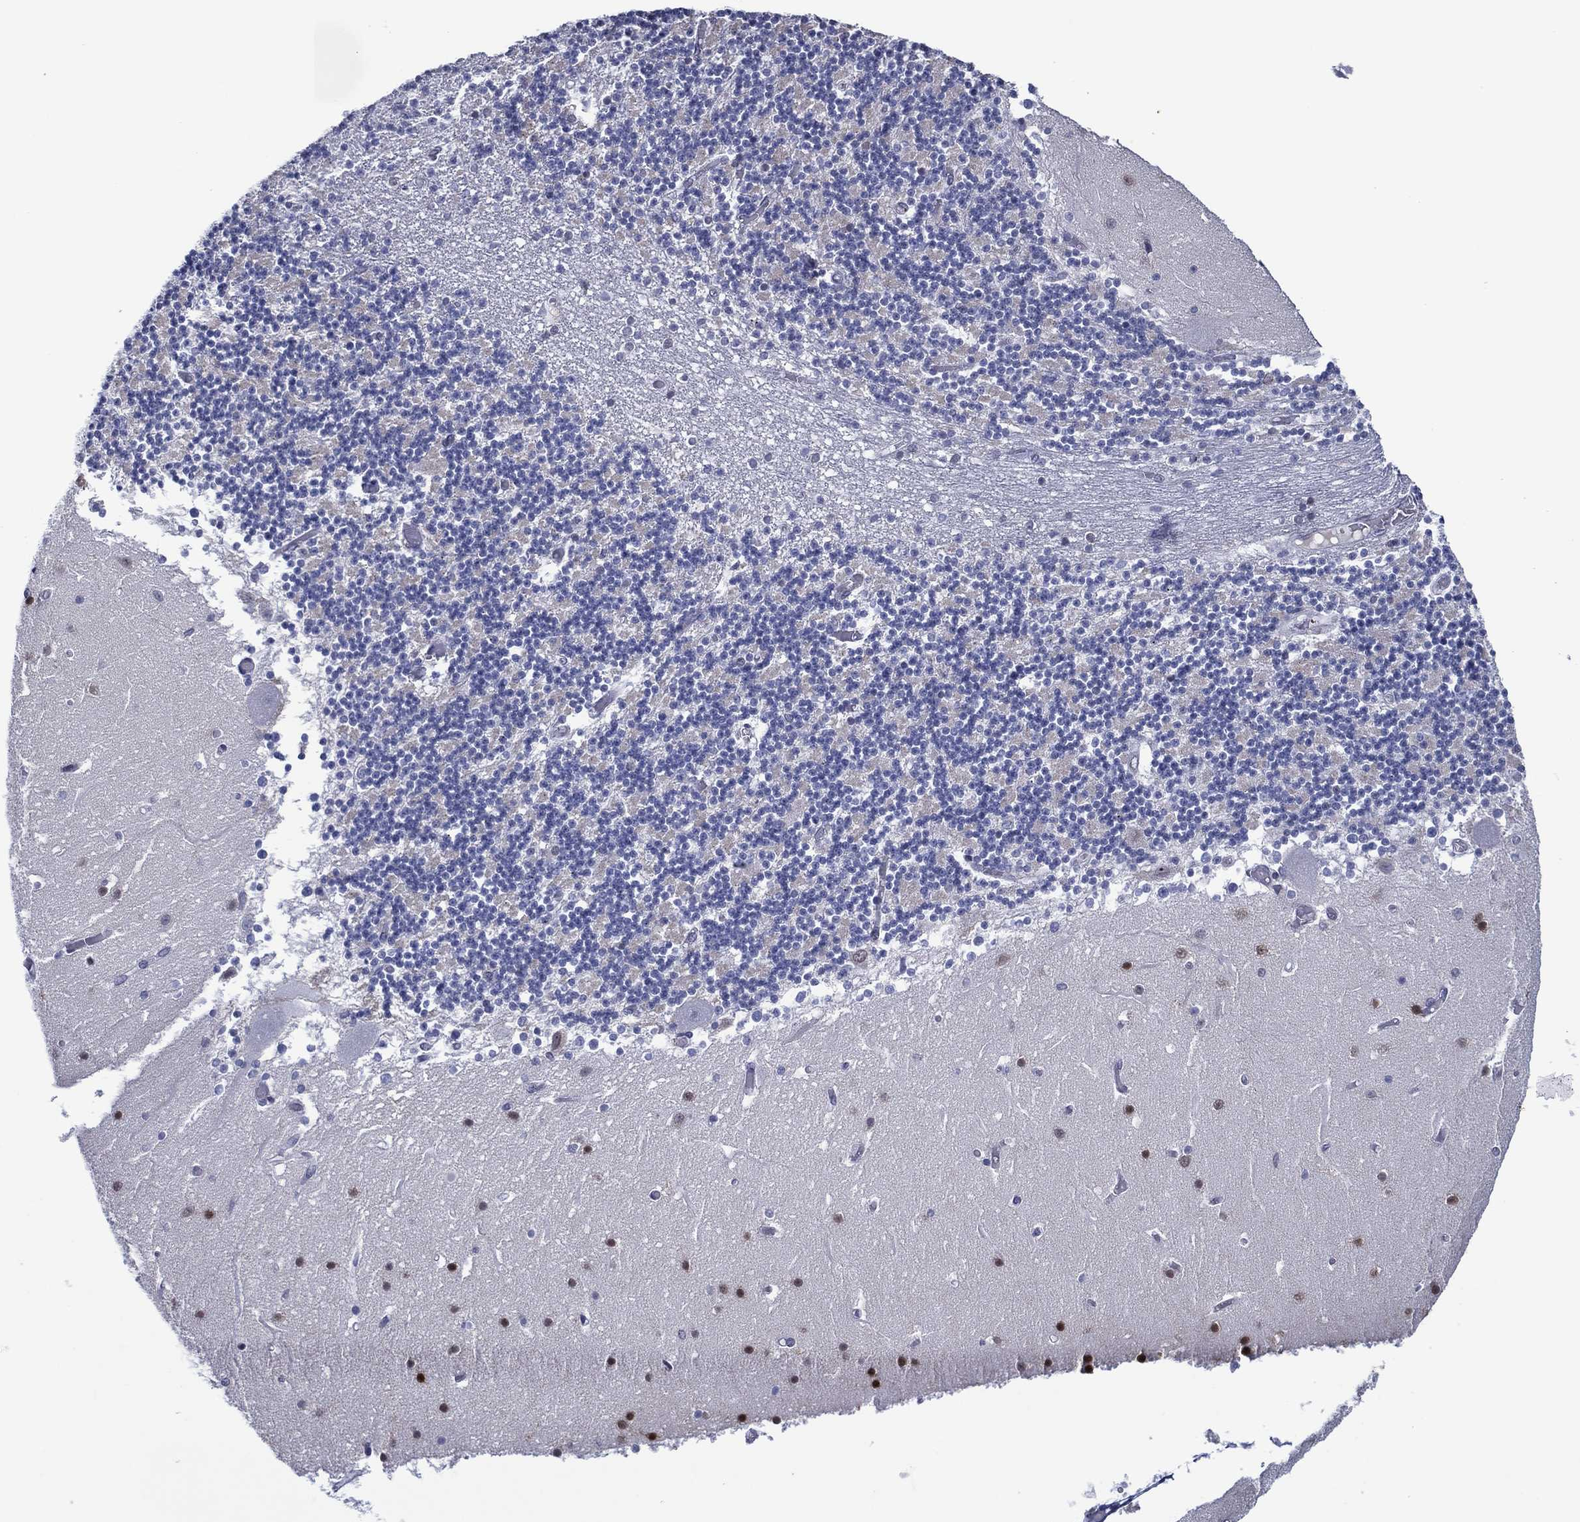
{"staining": {"intensity": "negative", "quantity": "none", "location": "none"}, "tissue": "cerebellum", "cell_type": "Cells in granular layer", "image_type": "normal", "snomed": [{"axis": "morphology", "description": "Normal tissue, NOS"}, {"axis": "topography", "description": "Cerebellum"}], "caption": "Human cerebellum stained for a protein using immunohistochemistry (IHC) demonstrates no positivity in cells in granular layer.", "gene": "GATA6", "patient": {"sex": "female", "age": 28}}